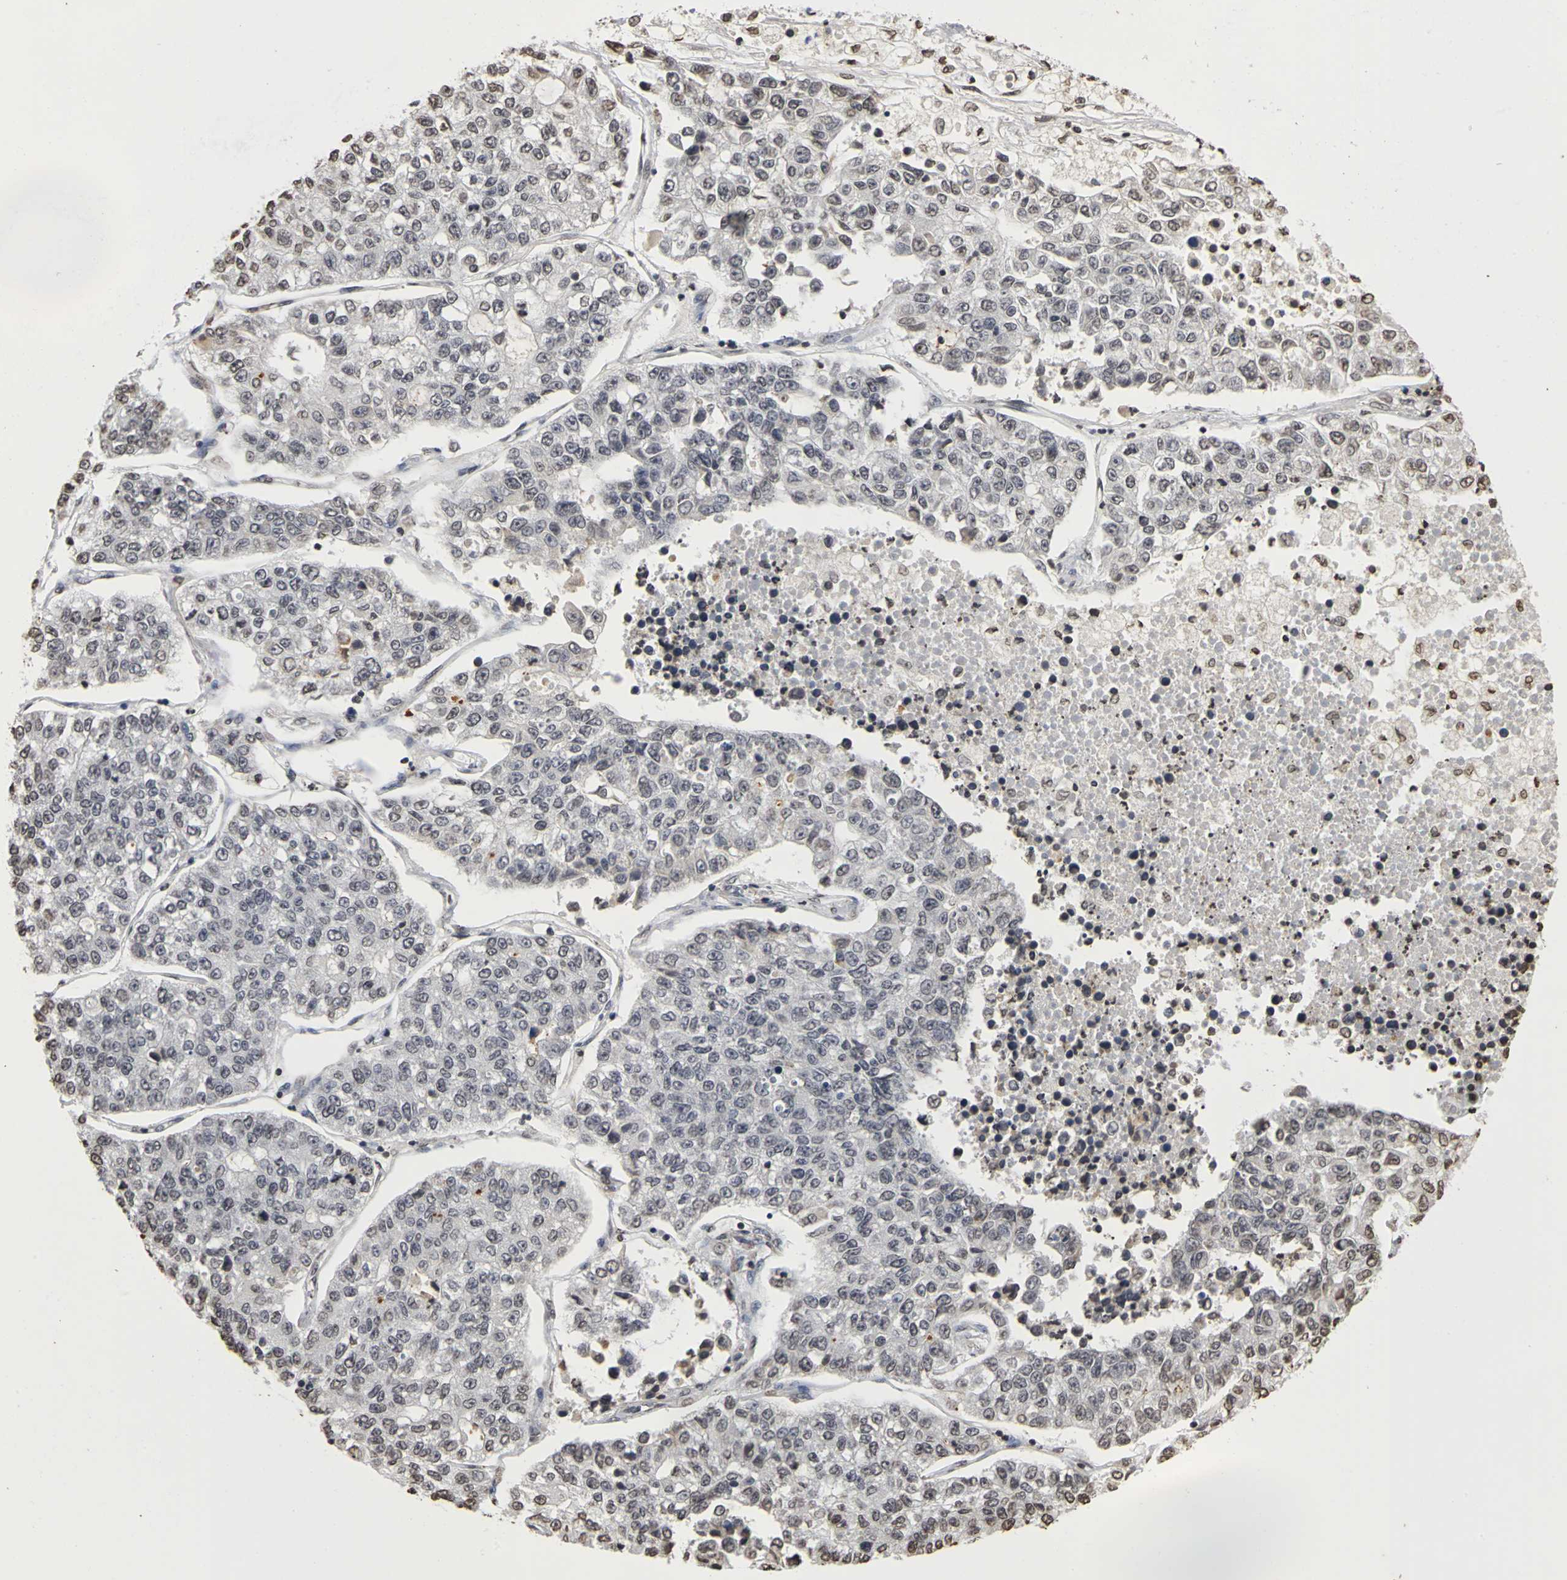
{"staining": {"intensity": "weak", "quantity": "<25%", "location": "nuclear"}, "tissue": "lung cancer", "cell_type": "Tumor cells", "image_type": "cancer", "snomed": [{"axis": "morphology", "description": "Adenocarcinoma, NOS"}, {"axis": "topography", "description": "Lung"}], "caption": "Micrograph shows no significant protein staining in tumor cells of lung cancer. Nuclei are stained in blue.", "gene": "ERCC2", "patient": {"sex": "male", "age": 49}}